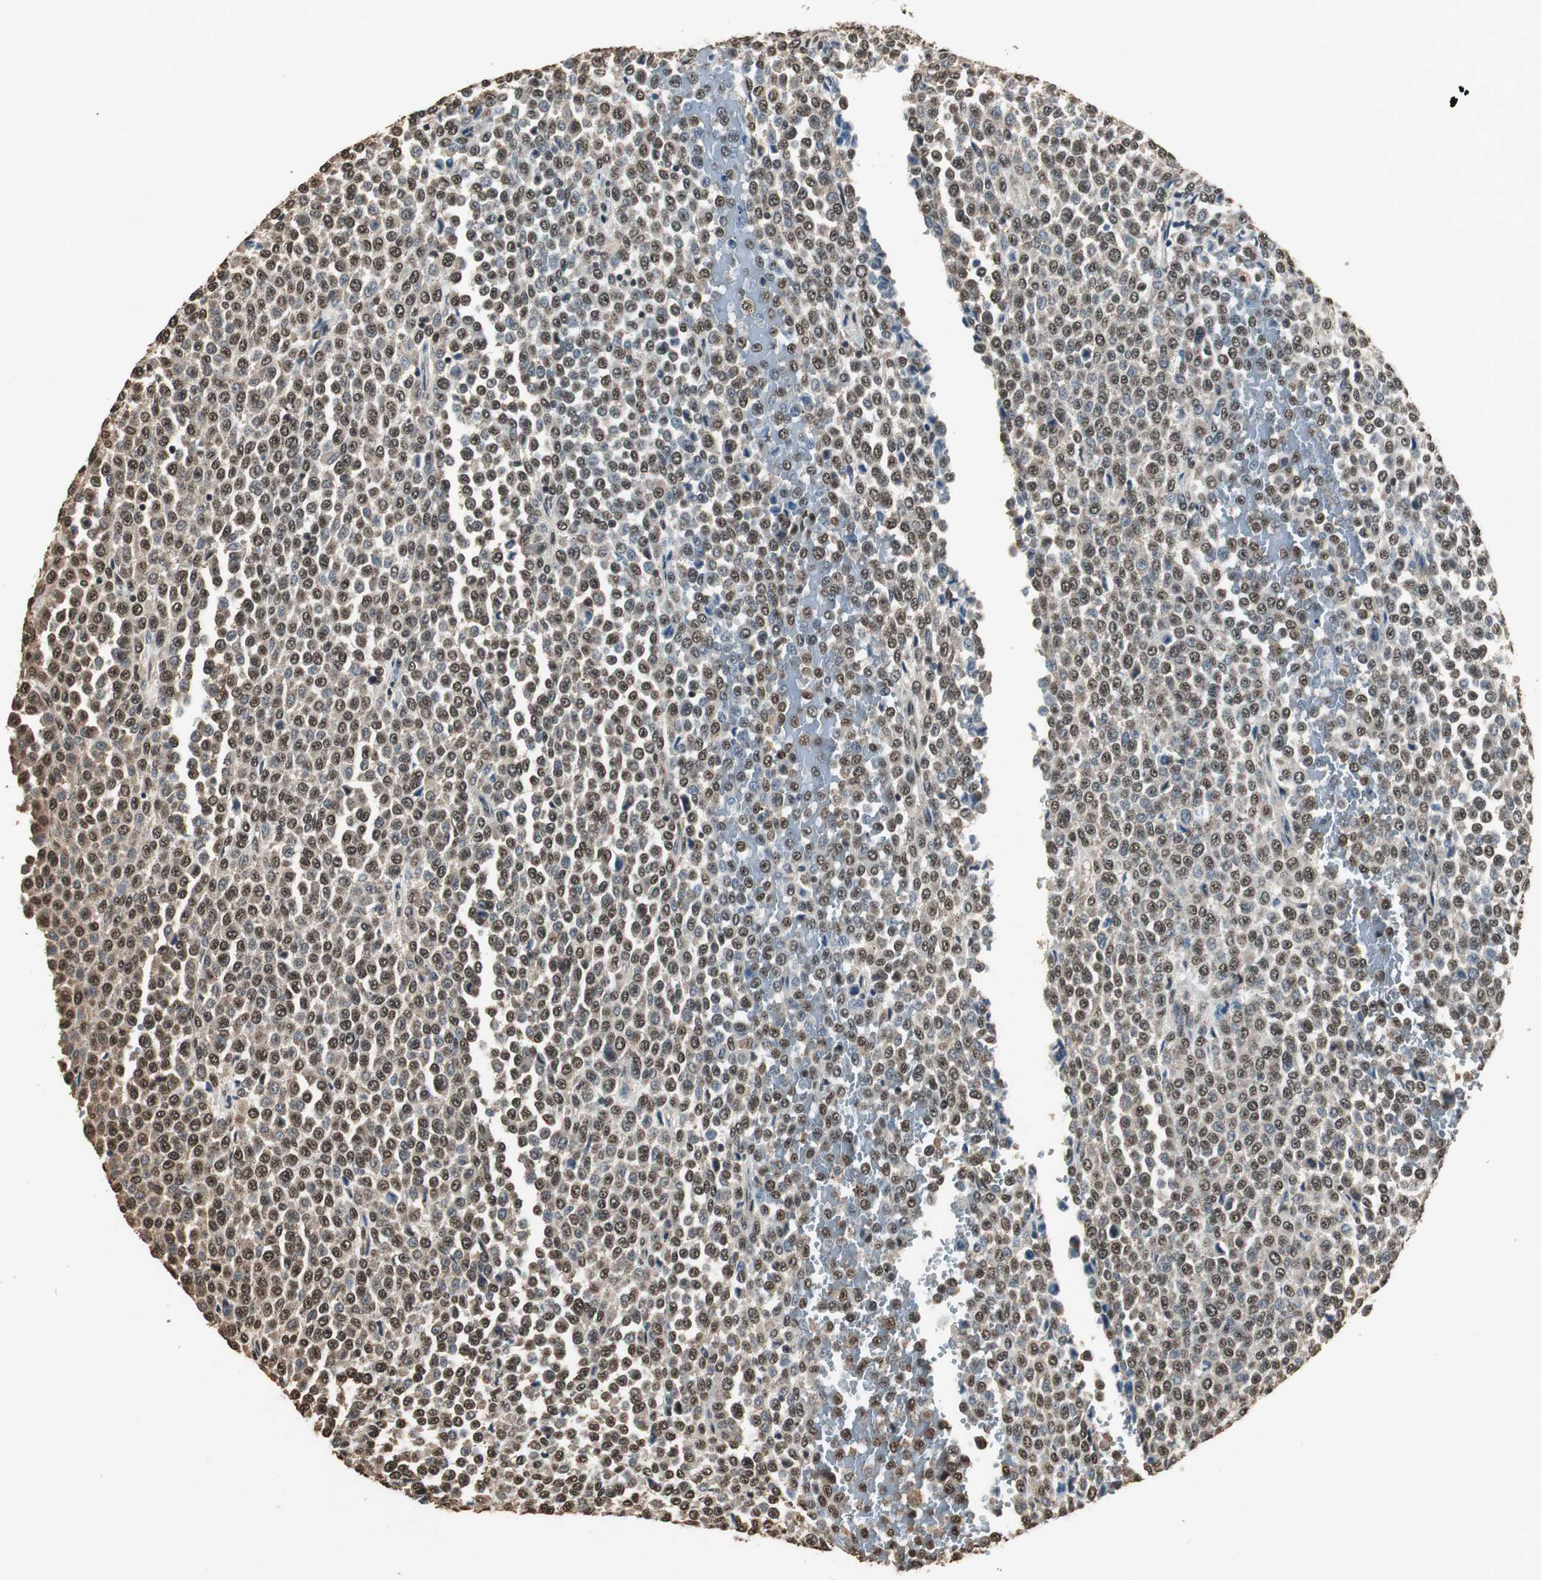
{"staining": {"intensity": "moderate", "quantity": ">75%", "location": "cytoplasmic/membranous,nuclear"}, "tissue": "melanoma", "cell_type": "Tumor cells", "image_type": "cancer", "snomed": [{"axis": "morphology", "description": "Malignant melanoma, Metastatic site"}, {"axis": "topography", "description": "Pancreas"}], "caption": "Protein analysis of melanoma tissue displays moderate cytoplasmic/membranous and nuclear staining in about >75% of tumor cells.", "gene": "PPP1R13B", "patient": {"sex": "female", "age": 30}}